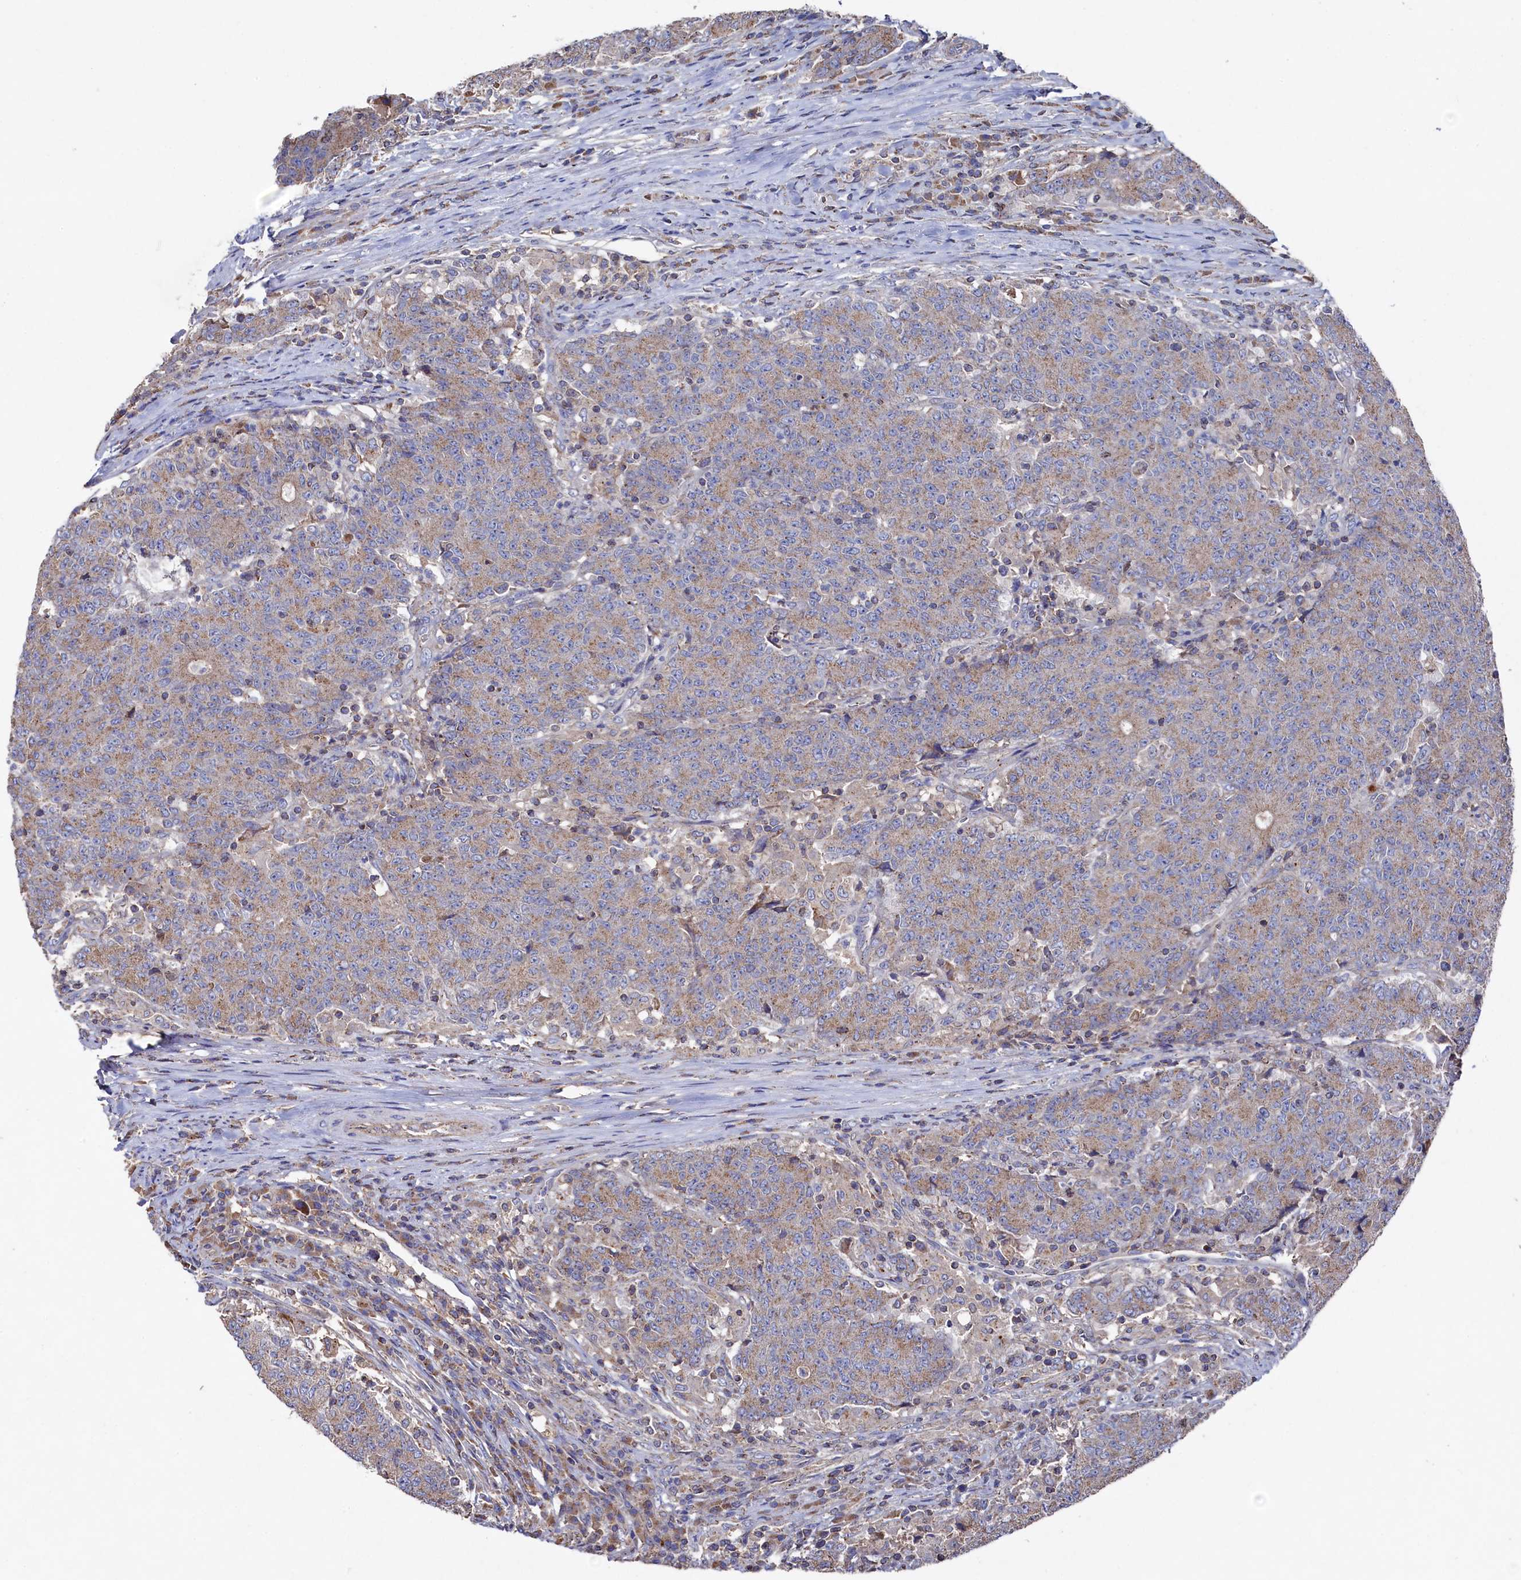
{"staining": {"intensity": "weak", "quantity": ">75%", "location": "cytoplasmic/membranous"}, "tissue": "colorectal cancer", "cell_type": "Tumor cells", "image_type": "cancer", "snomed": [{"axis": "morphology", "description": "Adenocarcinoma, NOS"}, {"axis": "topography", "description": "Colon"}], "caption": "About >75% of tumor cells in colorectal cancer (adenocarcinoma) show weak cytoplasmic/membranous protein positivity as visualized by brown immunohistochemical staining.", "gene": "TK2", "patient": {"sex": "female", "age": 75}}